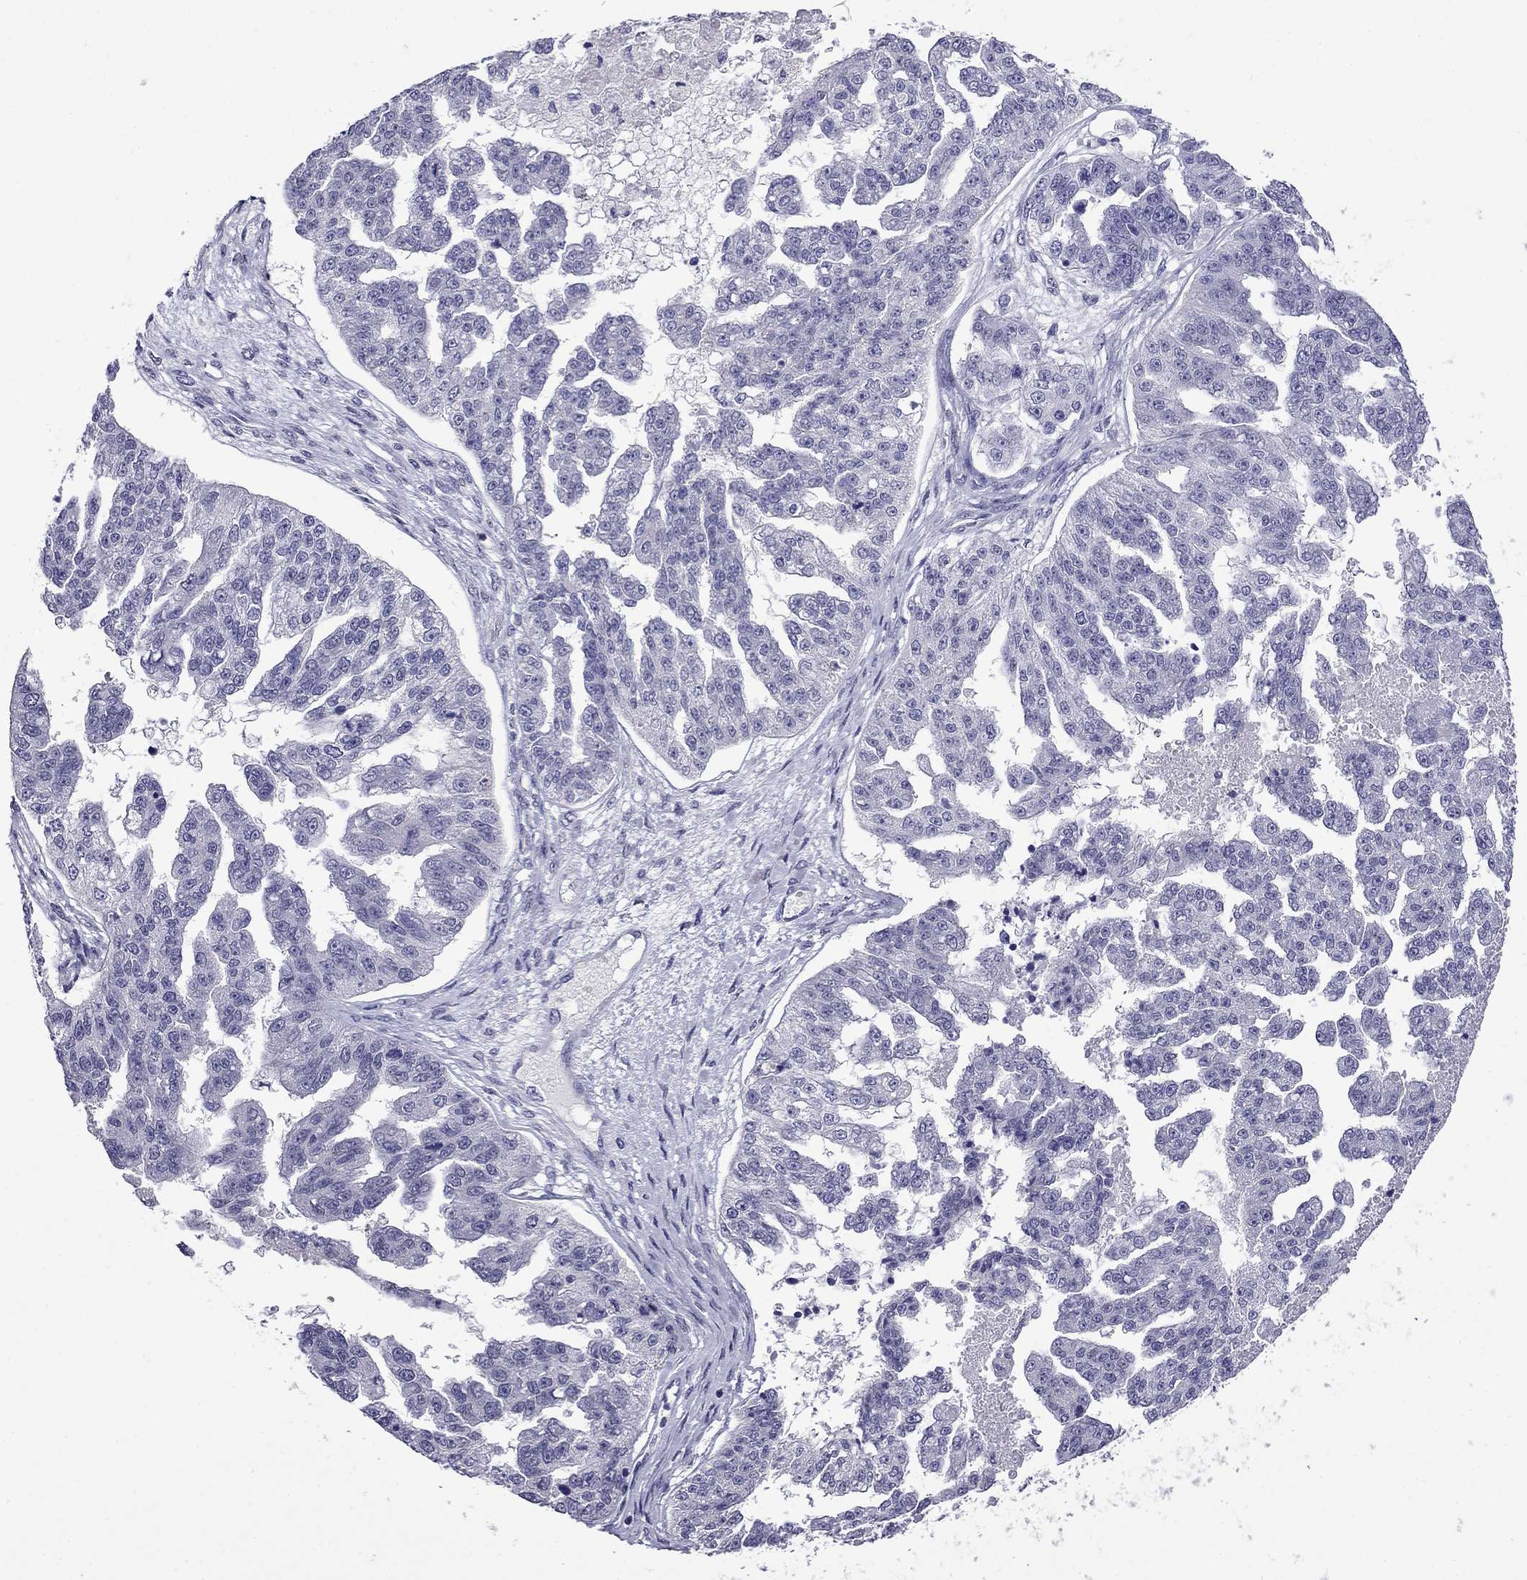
{"staining": {"intensity": "negative", "quantity": "none", "location": "none"}, "tissue": "ovarian cancer", "cell_type": "Tumor cells", "image_type": "cancer", "snomed": [{"axis": "morphology", "description": "Cystadenocarcinoma, serous, NOS"}, {"axis": "topography", "description": "Ovary"}], "caption": "Image shows no protein expression in tumor cells of ovarian cancer (serous cystadenocarcinoma) tissue.", "gene": "PRR18", "patient": {"sex": "female", "age": 58}}